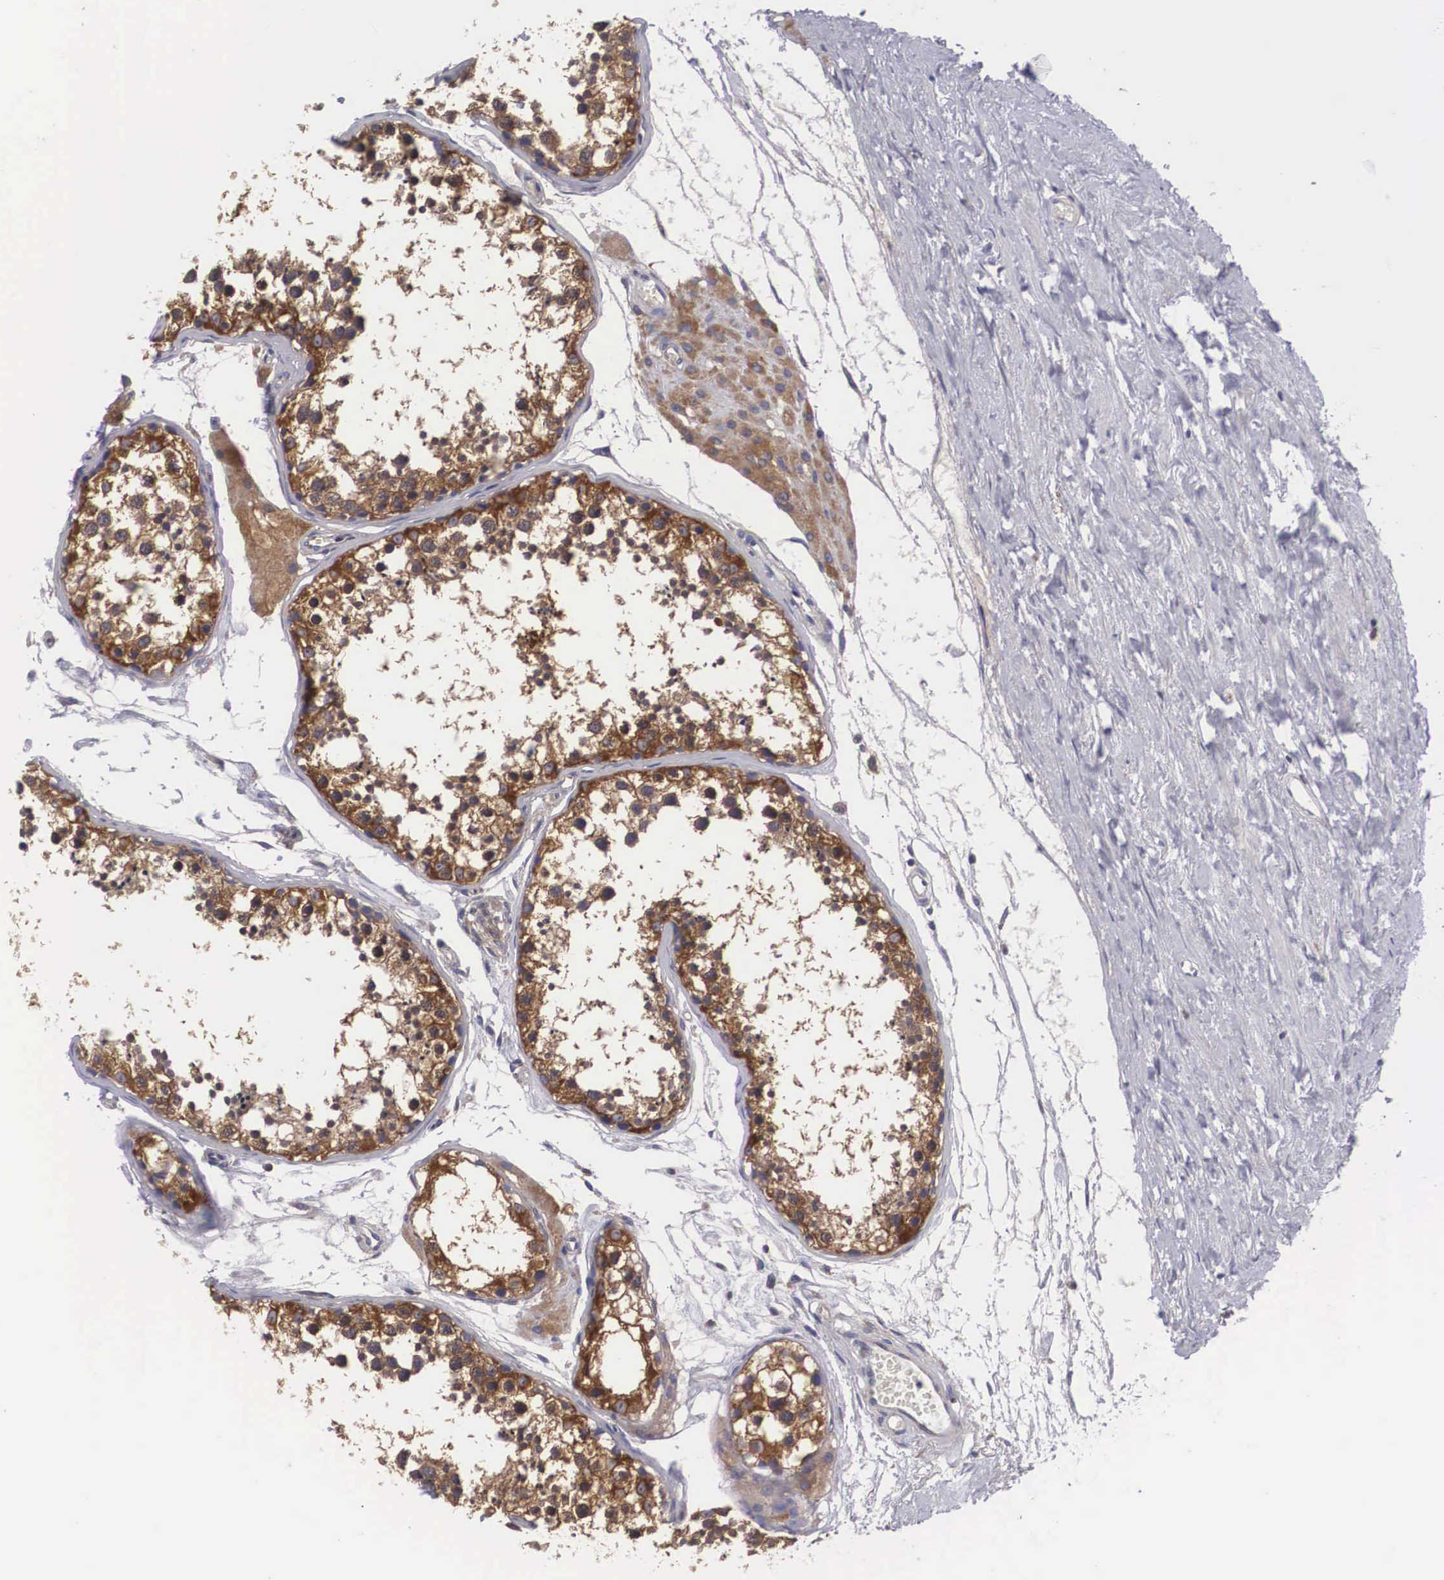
{"staining": {"intensity": "strong", "quantity": ">75%", "location": "cytoplasmic/membranous"}, "tissue": "testis", "cell_type": "Cells in seminiferous ducts", "image_type": "normal", "snomed": [{"axis": "morphology", "description": "Normal tissue, NOS"}, {"axis": "topography", "description": "Testis"}], "caption": "Immunohistochemistry (DAB) staining of normal testis reveals strong cytoplasmic/membranous protein staining in about >75% of cells in seminiferous ducts. (DAB IHC, brown staining for protein, blue staining for nuclei).", "gene": "GRIPAP1", "patient": {"sex": "male", "age": 57}}